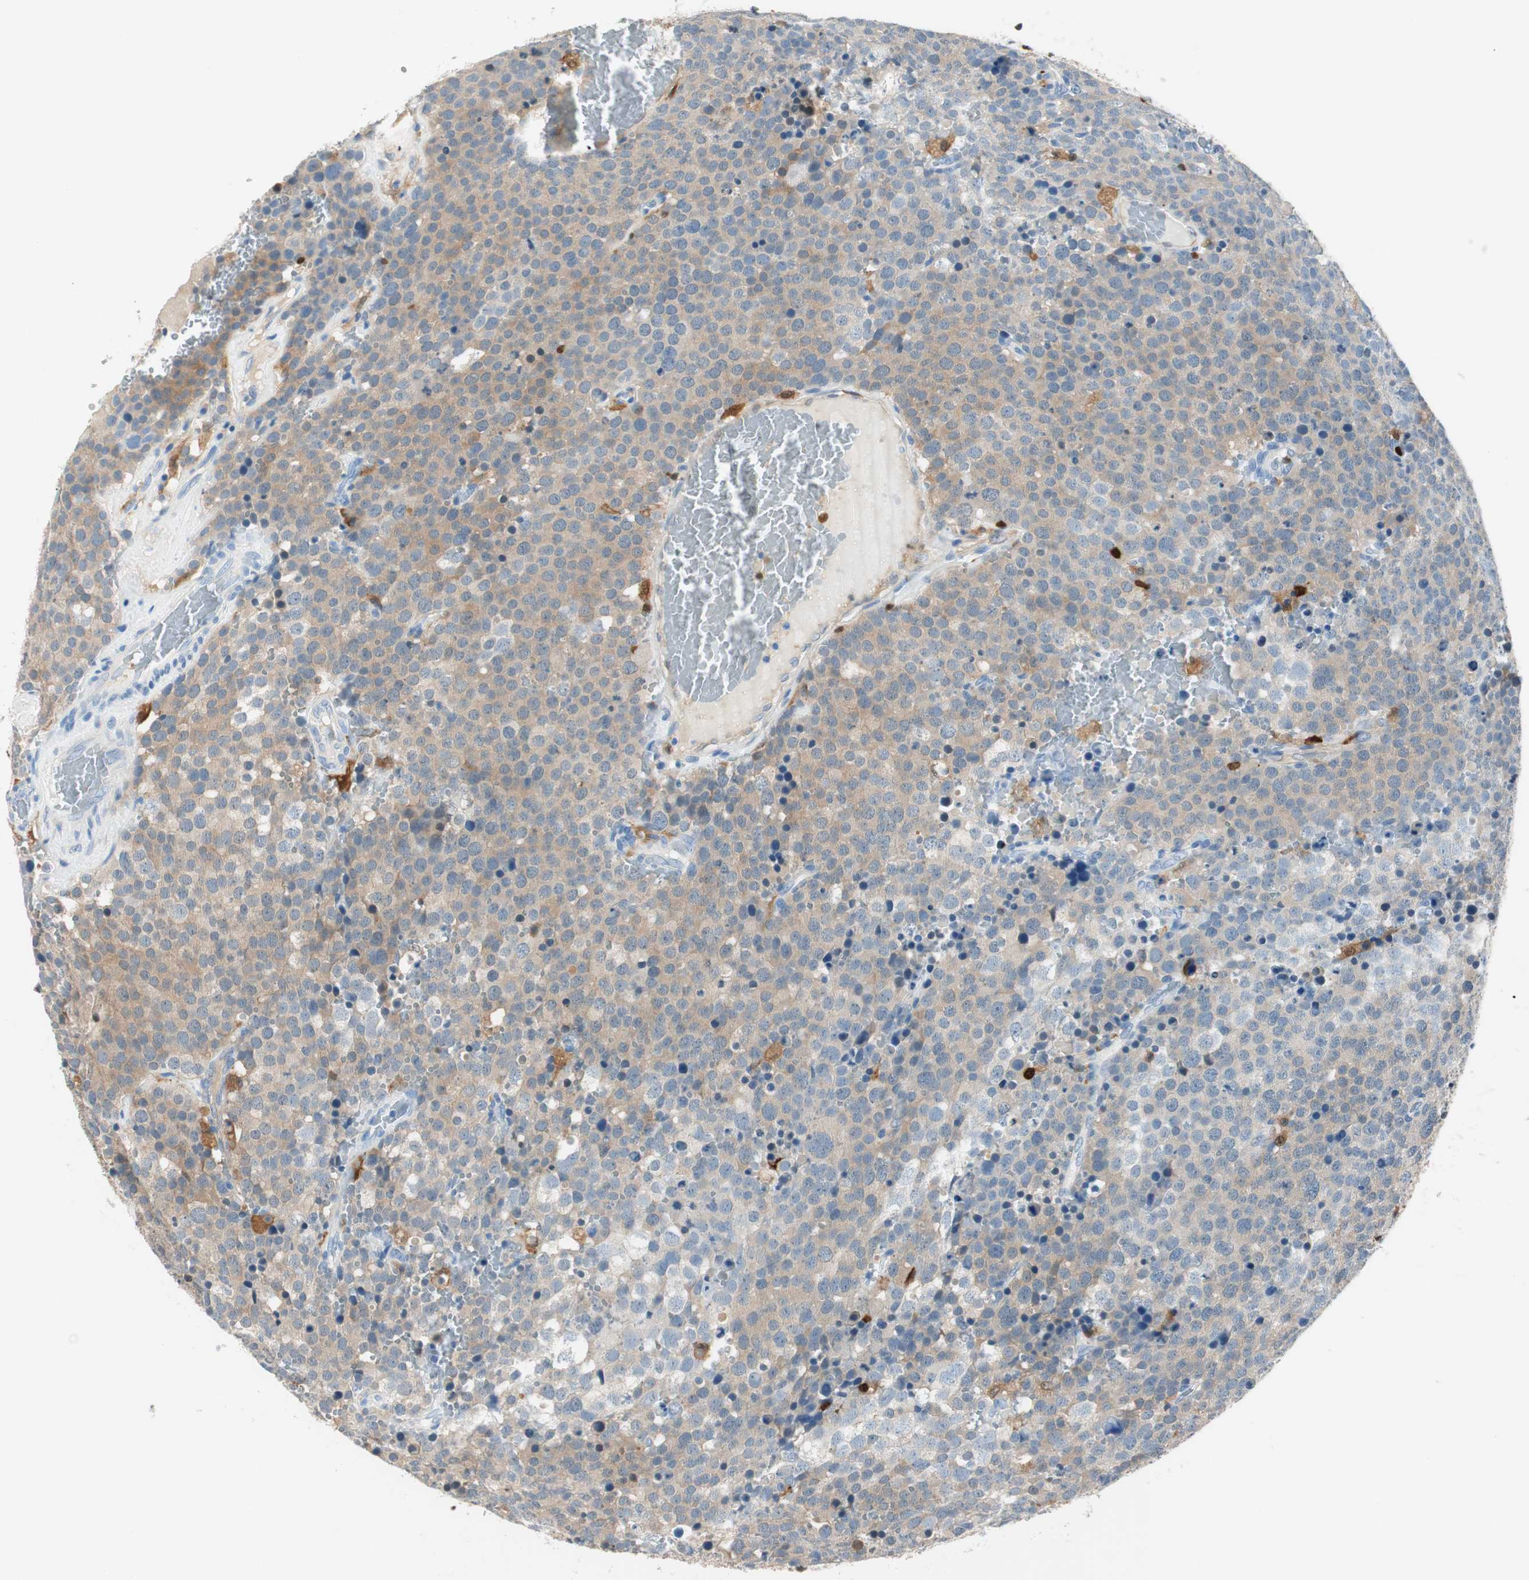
{"staining": {"intensity": "weak", "quantity": ">75%", "location": "cytoplasmic/membranous"}, "tissue": "testis cancer", "cell_type": "Tumor cells", "image_type": "cancer", "snomed": [{"axis": "morphology", "description": "Seminoma, NOS"}, {"axis": "topography", "description": "Testis"}], "caption": "High-power microscopy captured an IHC histopathology image of testis cancer (seminoma), revealing weak cytoplasmic/membranous expression in about >75% of tumor cells.", "gene": "COTL1", "patient": {"sex": "male", "age": 71}}